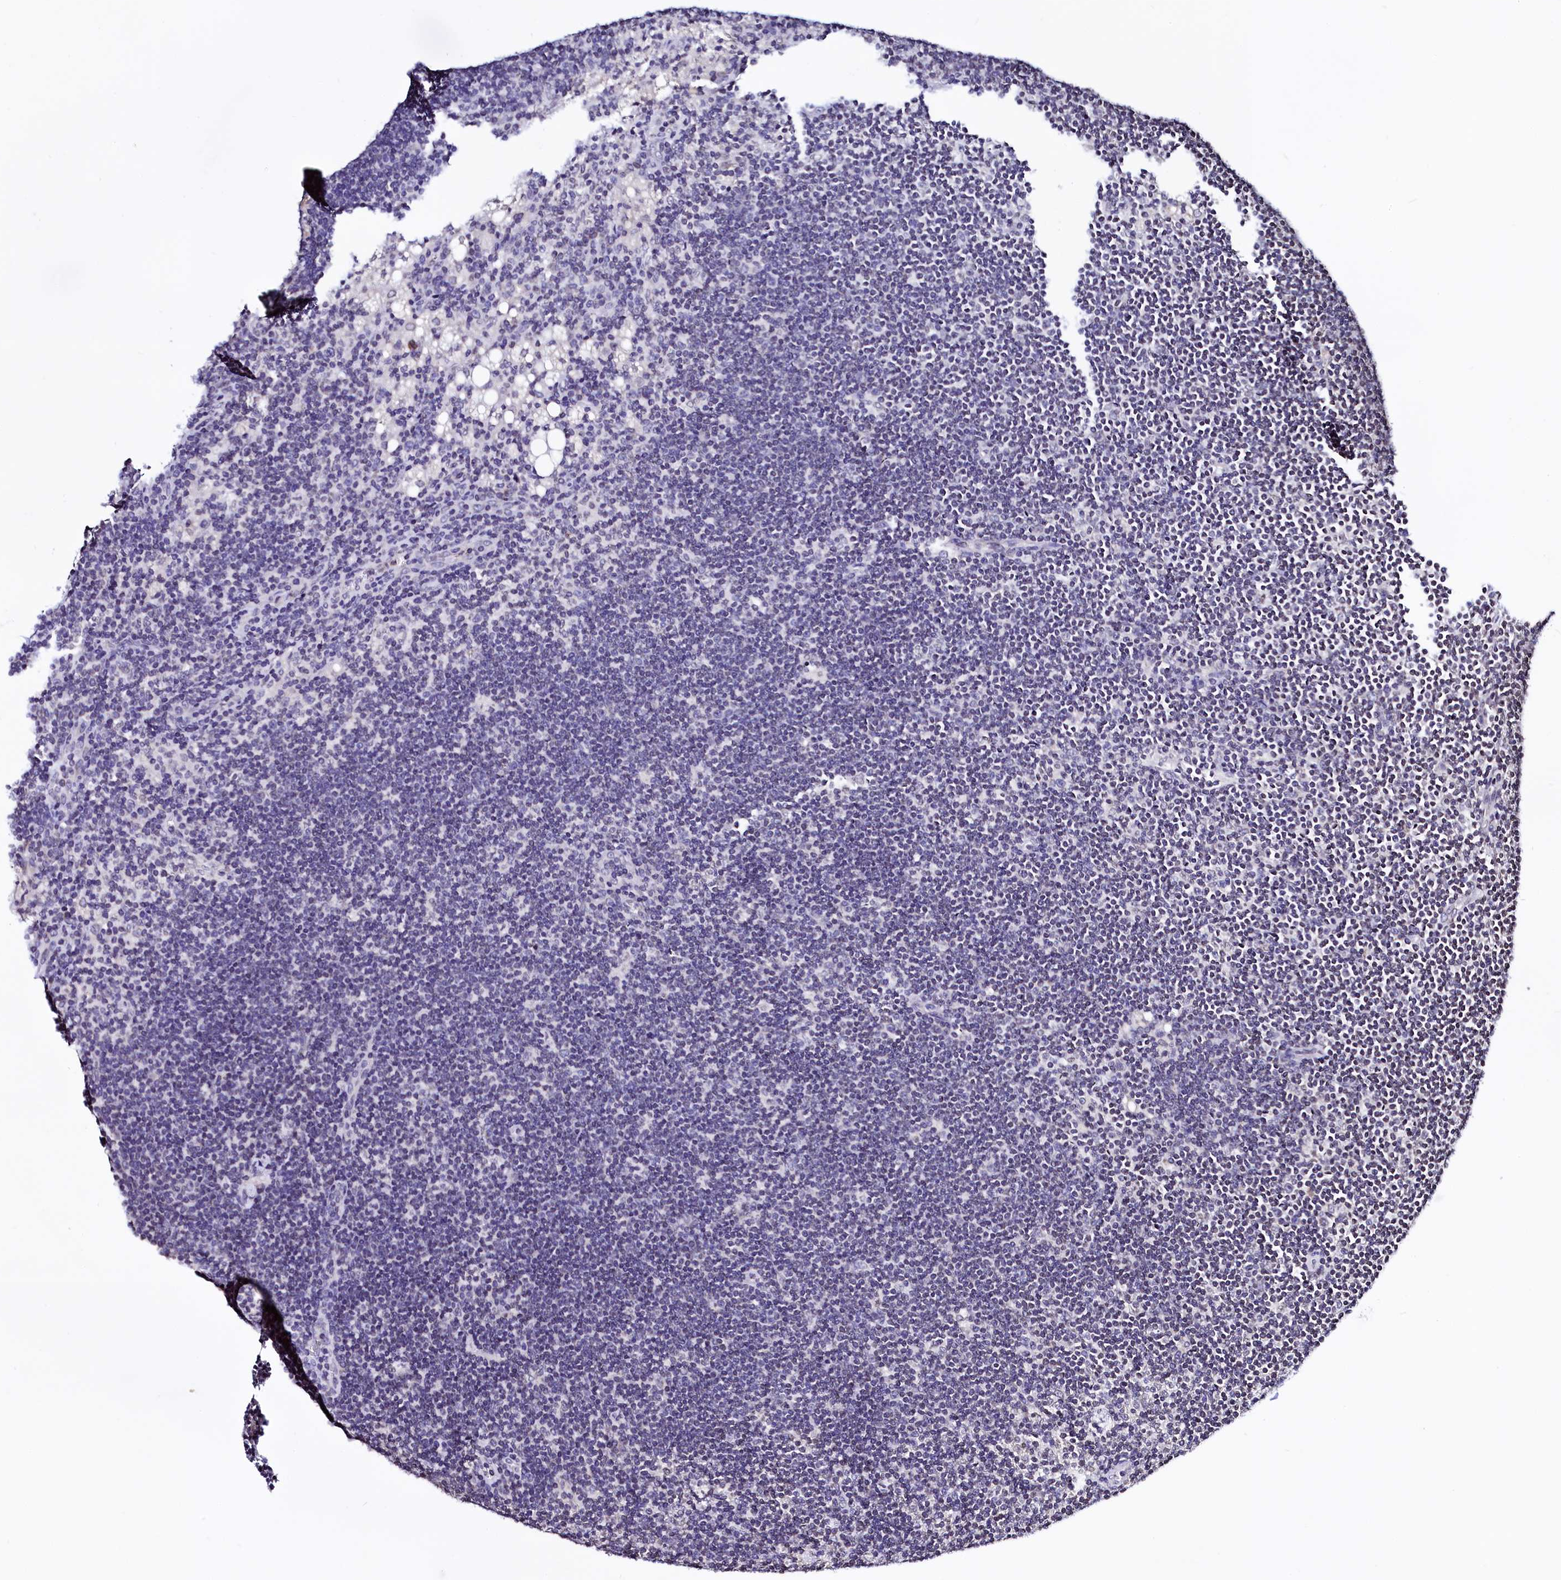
{"staining": {"intensity": "negative", "quantity": "none", "location": "none"}, "tissue": "lymph node", "cell_type": "Germinal center cells", "image_type": "normal", "snomed": [{"axis": "morphology", "description": "Normal tissue, NOS"}, {"axis": "topography", "description": "Lymph node"}], "caption": "Image shows no significant protein staining in germinal center cells of benign lymph node.", "gene": "HAND1", "patient": {"sex": "male", "age": 24}}